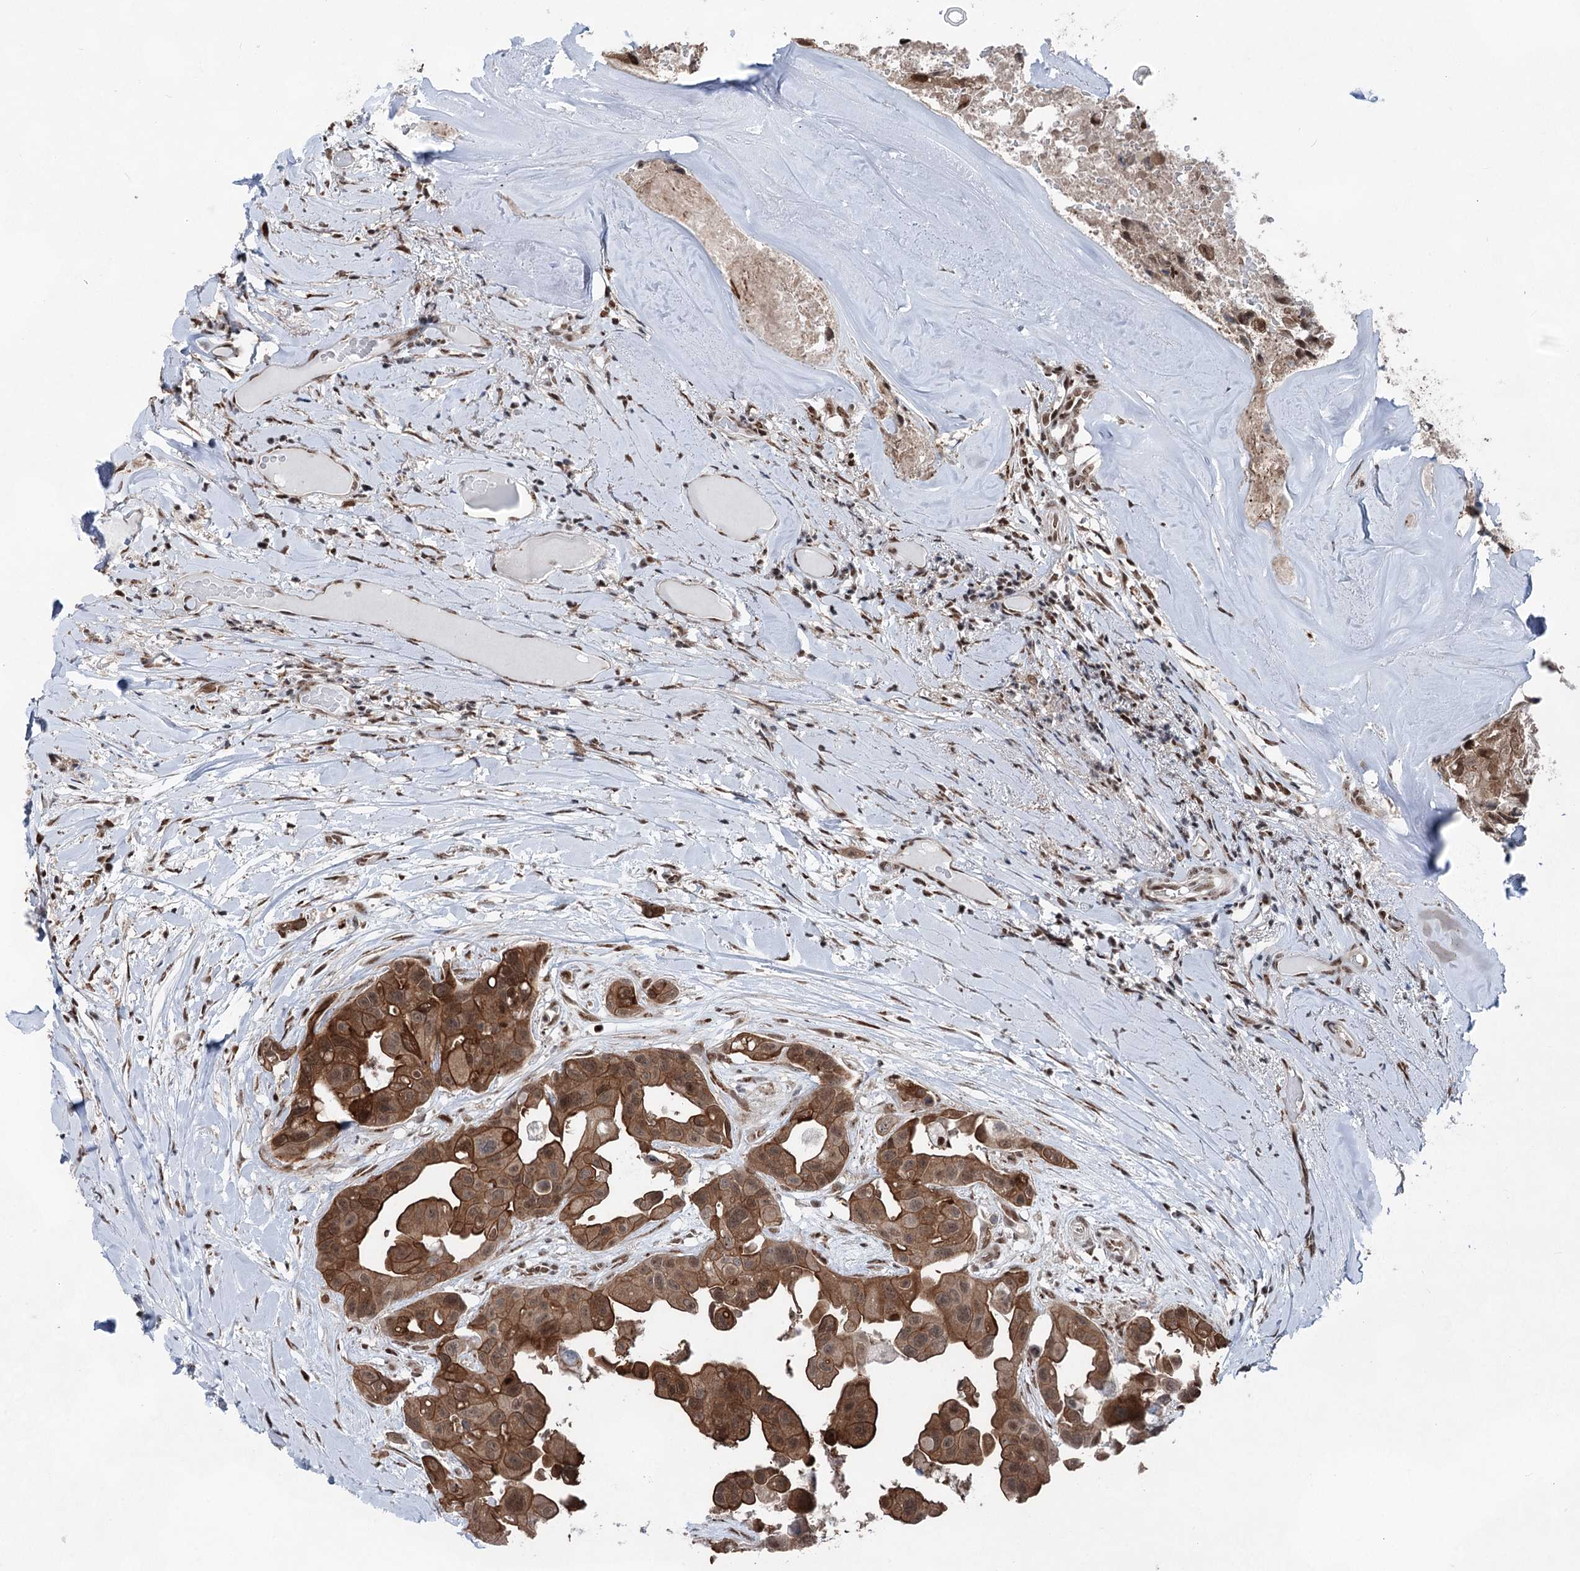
{"staining": {"intensity": "moderate", "quantity": ">75%", "location": "cytoplasmic/membranous,nuclear"}, "tissue": "head and neck cancer", "cell_type": "Tumor cells", "image_type": "cancer", "snomed": [{"axis": "morphology", "description": "Adenocarcinoma, NOS"}, {"axis": "morphology", "description": "Adenocarcinoma, metastatic, NOS"}, {"axis": "topography", "description": "Head-Neck"}], "caption": "This micrograph exhibits adenocarcinoma (head and neck) stained with IHC to label a protein in brown. The cytoplasmic/membranous and nuclear of tumor cells show moderate positivity for the protein. Nuclei are counter-stained blue.", "gene": "ZCCHC8", "patient": {"sex": "male", "age": 75}}